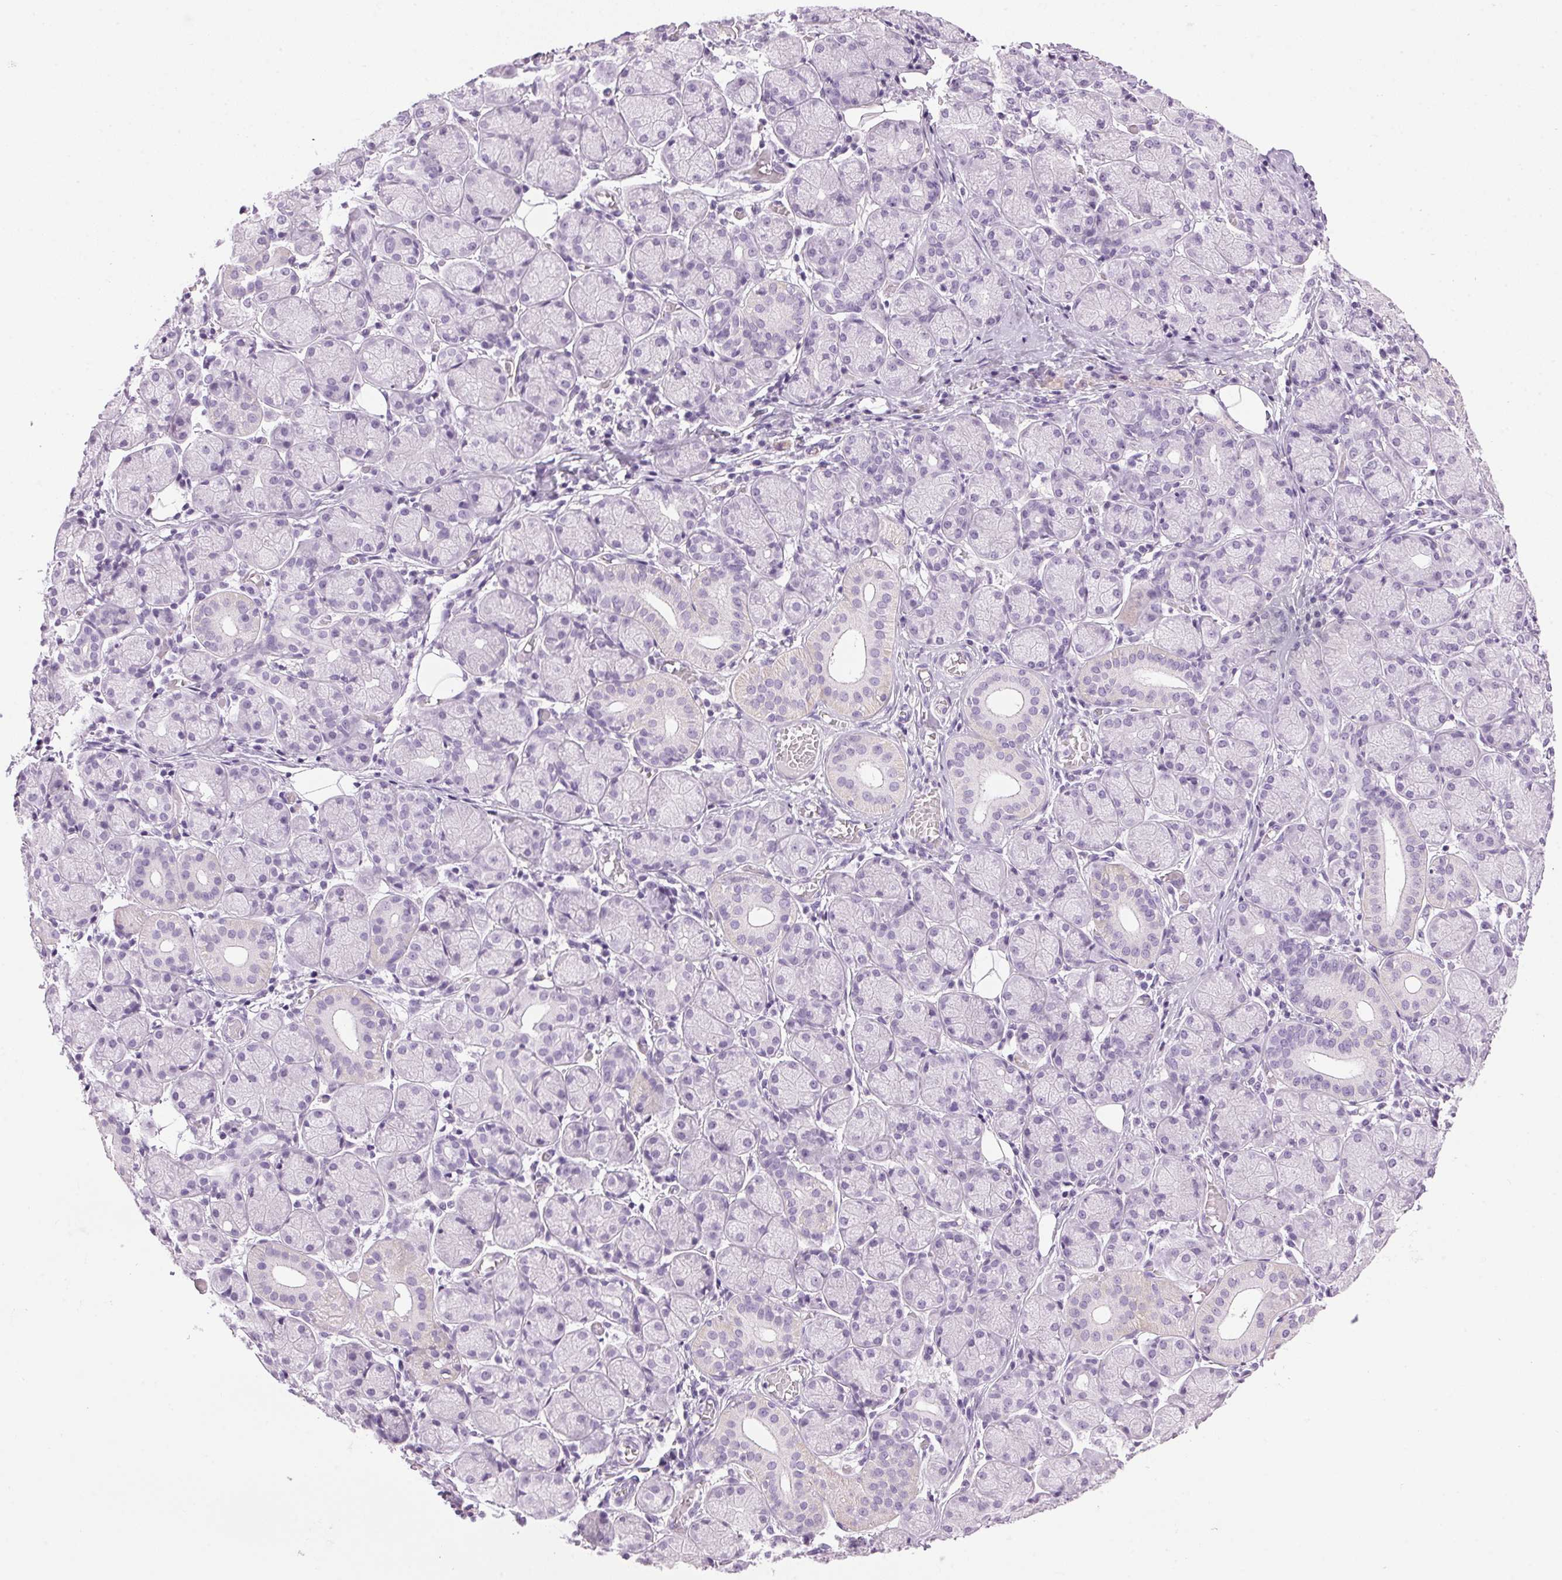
{"staining": {"intensity": "negative", "quantity": "none", "location": "none"}, "tissue": "salivary gland", "cell_type": "Glandular cells", "image_type": "normal", "snomed": [{"axis": "morphology", "description": "Normal tissue, NOS"}, {"axis": "topography", "description": "Salivary gland"}, {"axis": "topography", "description": "Peripheral nerve tissue"}], "caption": "High magnification brightfield microscopy of benign salivary gland stained with DAB (brown) and counterstained with hematoxylin (blue): glandular cells show no significant staining.", "gene": "SP7", "patient": {"sex": "female", "age": 24}}